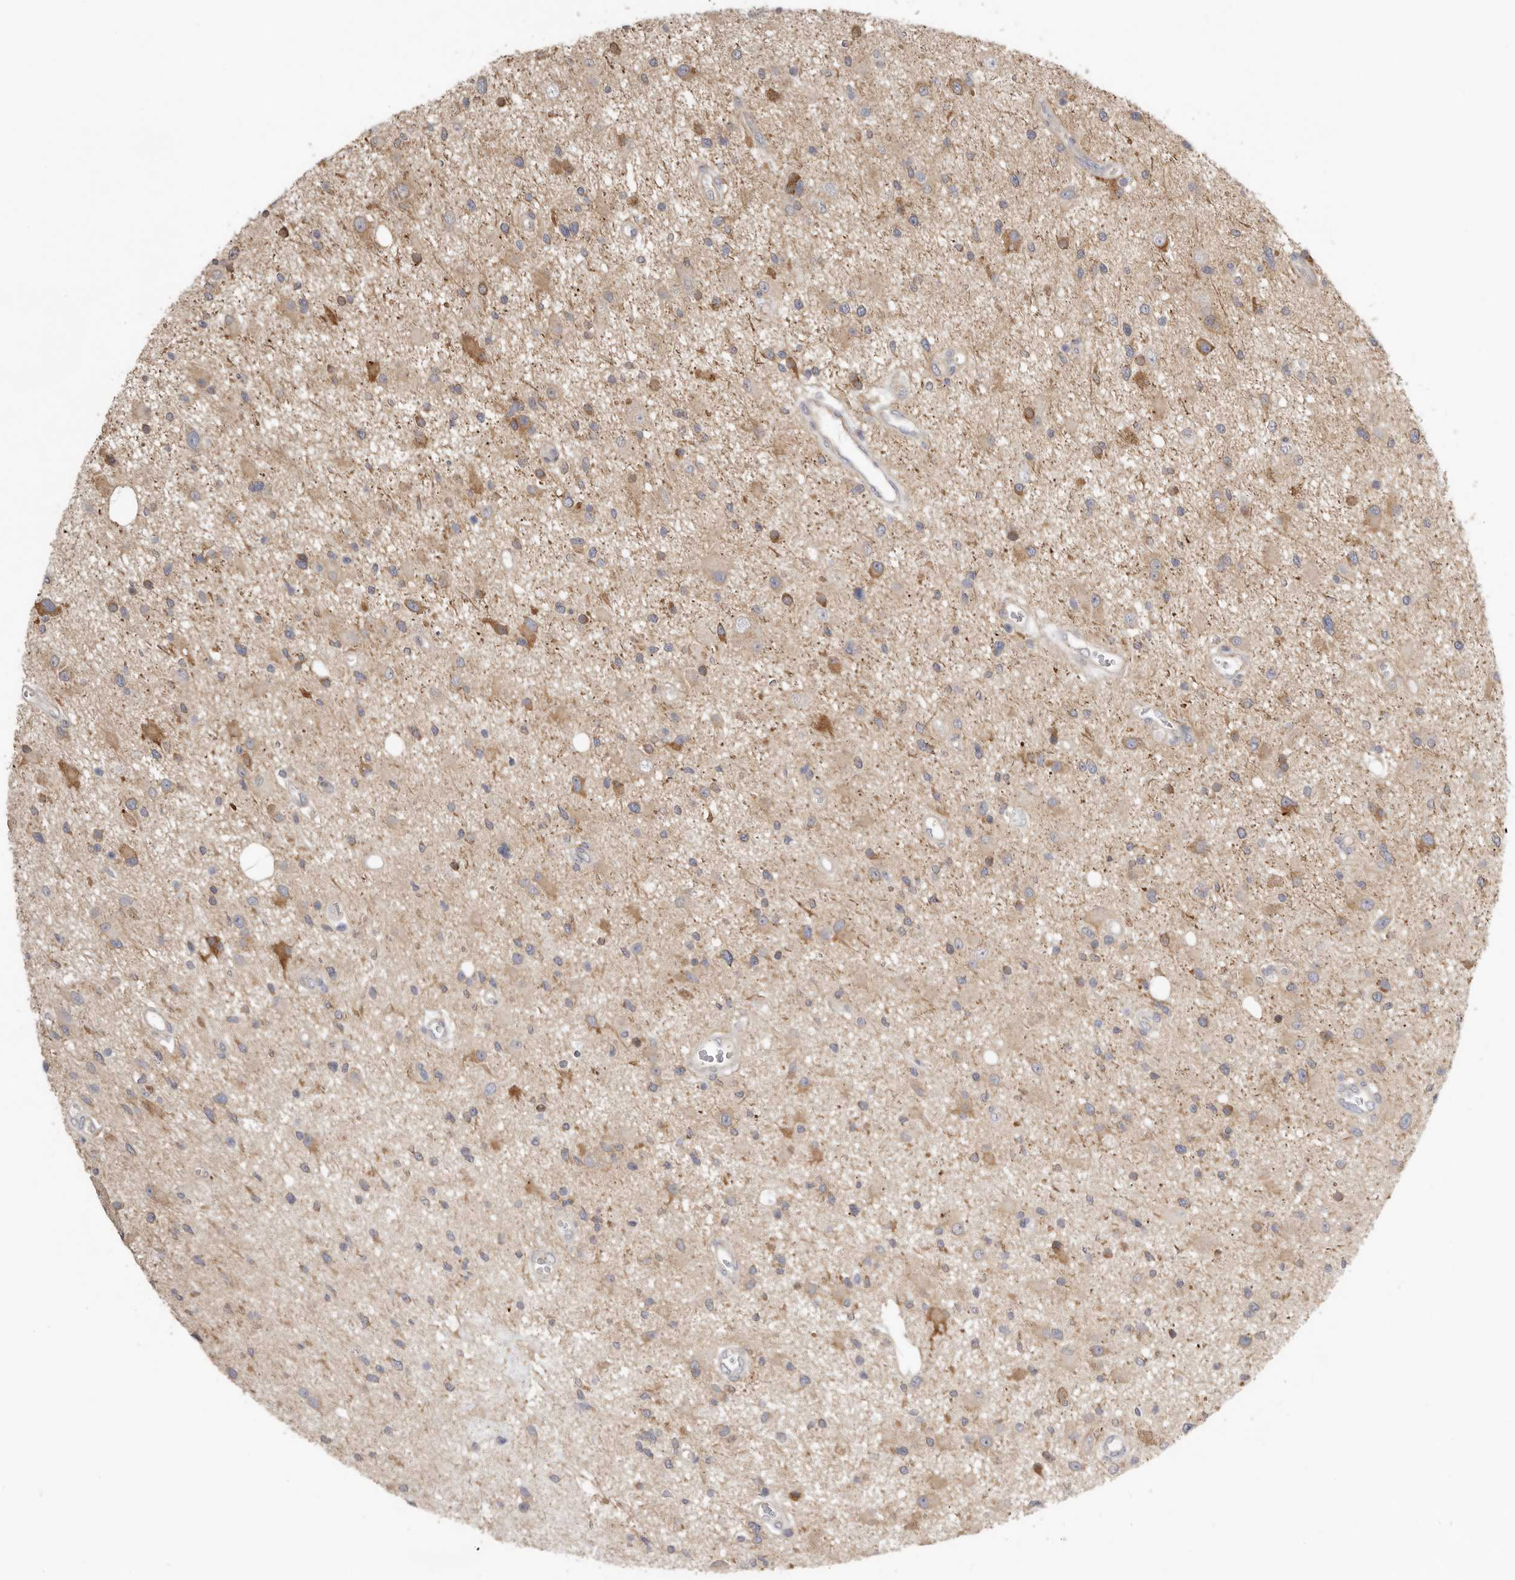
{"staining": {"intensity": "weak", "quantity": "25%-75%", "location": "cytoplasmic/membranous"}, "tissue": "glioma", "cell_type": "Tumor cells", "image_type": "cancer", "snomed": [{"axis": "morphology", "description": "Glioma, malignant, High grade"}, {"axis": "topography", "description": "Brain"}], "caption": "IHC of human glioma displays low levels of weak cytoplasmic/membranous expression in about 25%-75% of tumor cells.", "gene": "MSRB2", "patient": {"sex": "male", "age": 33}}